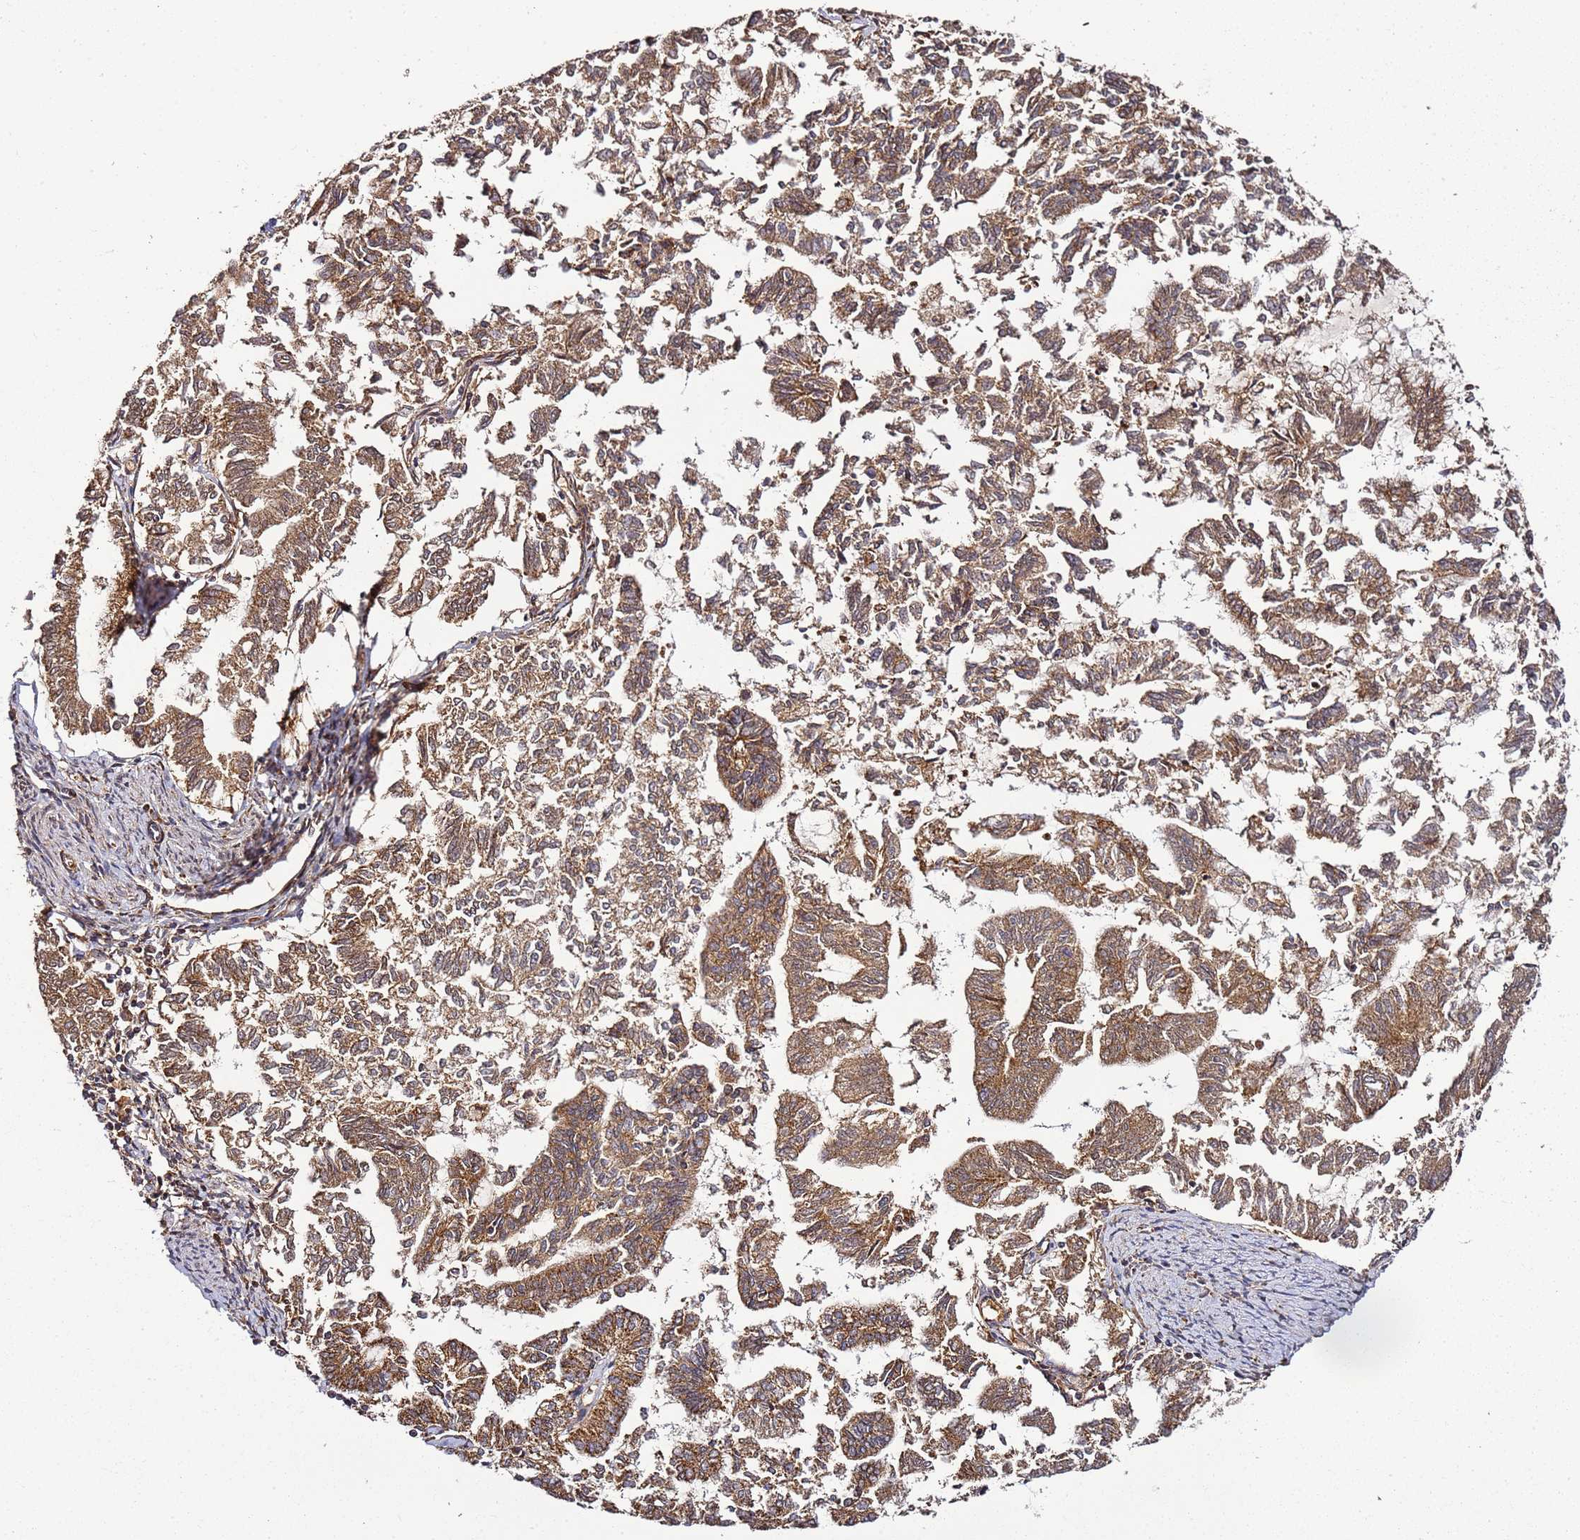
{"staining": {"intensity": "strong", "quantity": ">75%", "location": "cytoplasmic/membranous"}, "tissue": "endometrial cancer", "cell_type": "Tumor cells", "image_type": "cancer", "snomed": [{"axis": "morphology", "description": "Adenocarcinoma, NOS"}, {"axis": "topography", "description": "Endometrium"}], "caption": "Brown immunohistochemical staining in endometrial adenocarcinoma exhibits strong cytoplasmic/membranous positivity in about >75% of tumor cells.", "gene": "TM2D2", "patient": {"sex": "female", "age": 79}}